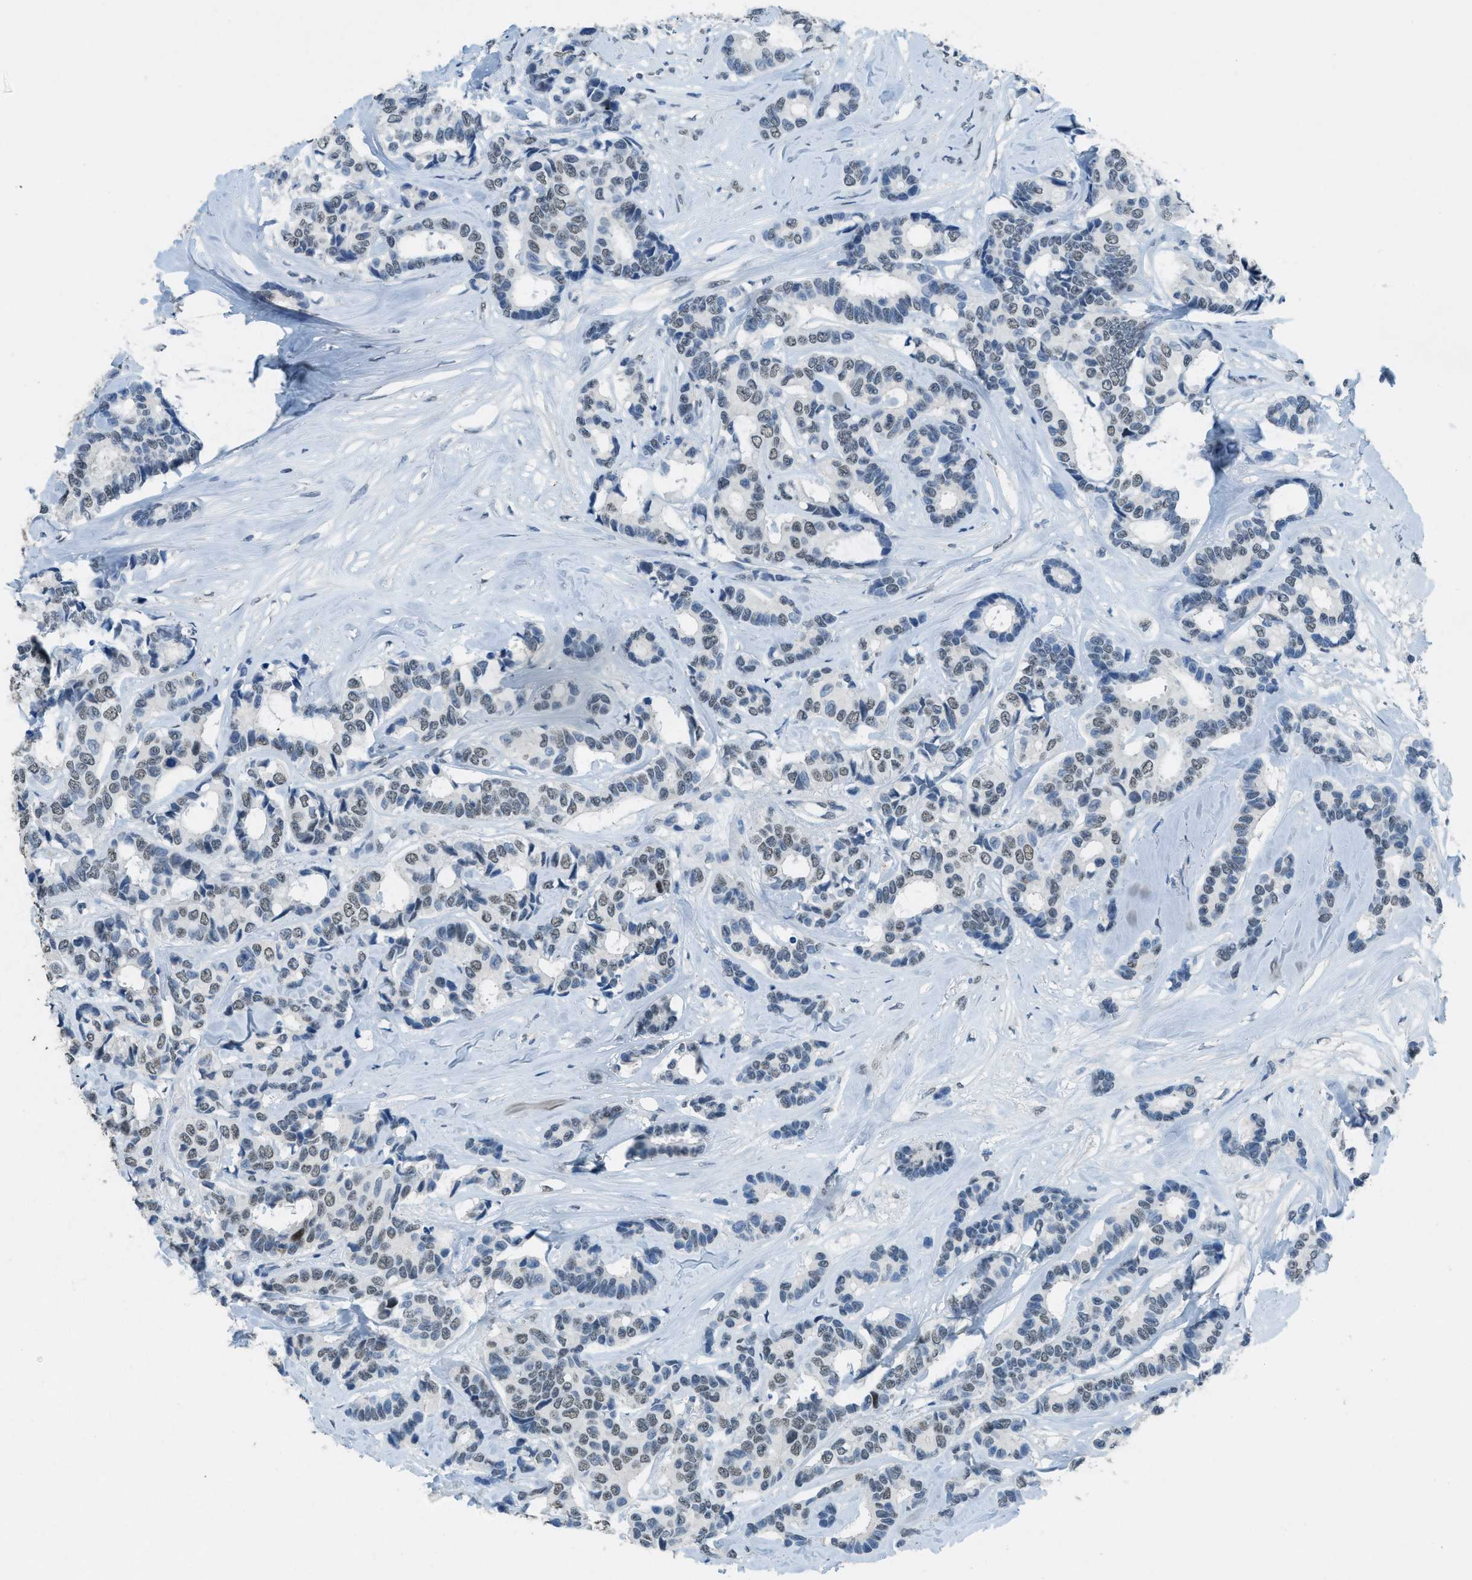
{"staining": {"intensity": "weak", "quantity": ">75%", "location": "nuclear"}, "tissue": "breast cancer", "cell_type": "Tumor cells", "image_type": "cancer", "snomed": [{"axis": "morphology", "description": "Duct carcinoma"}, {"axis": "topography", "description": "Breast"}], "caption": "Protein analysis of breast infiltrating ductal carcinoma tissue demonstrates weak nuclear staining in approximately >75% of tumor cells.", "gene": "TTC13", "patient": {"sex": "female", "age": 87}}